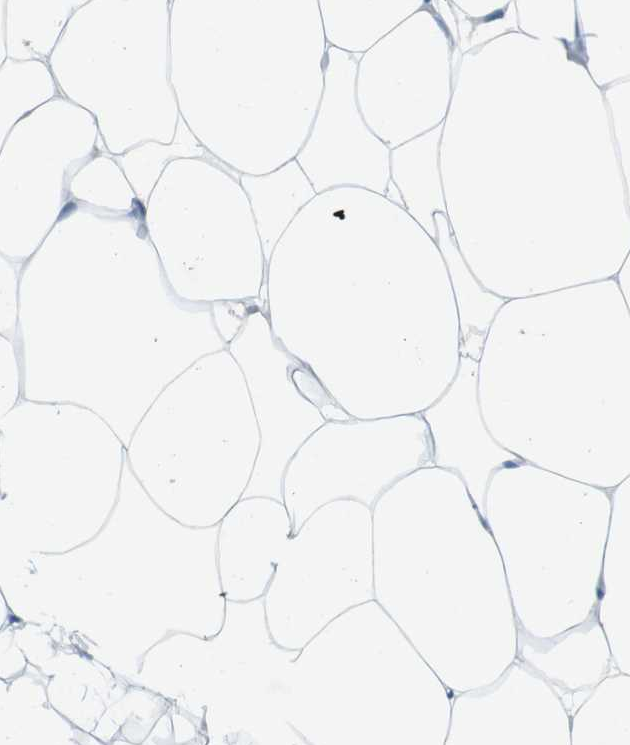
{"staining": {"intensity": "negative", "quantity": "none", "location": "none"}, "tissue": "adipose tissue", "cell_type": "Adipocytes", "image_type": "normal", "snomed": [{"axis": "morphology", "description": "Normal tissue, NOS"}, {"axis": "topography", "description": "Breast"}, {"axis": "topography", "description": "Adipose tissue"}], "caption": "High power microscopy photomicrograph of an IHC micrograph of normal adipose tissue, revealing no significant expression in adipocytes. (DAB immunohistochemistry (IHC) visualized using brightfield microscopy, high magnification).", "gene": "CD320", "patient": {"sex": "female", "age": 25}}